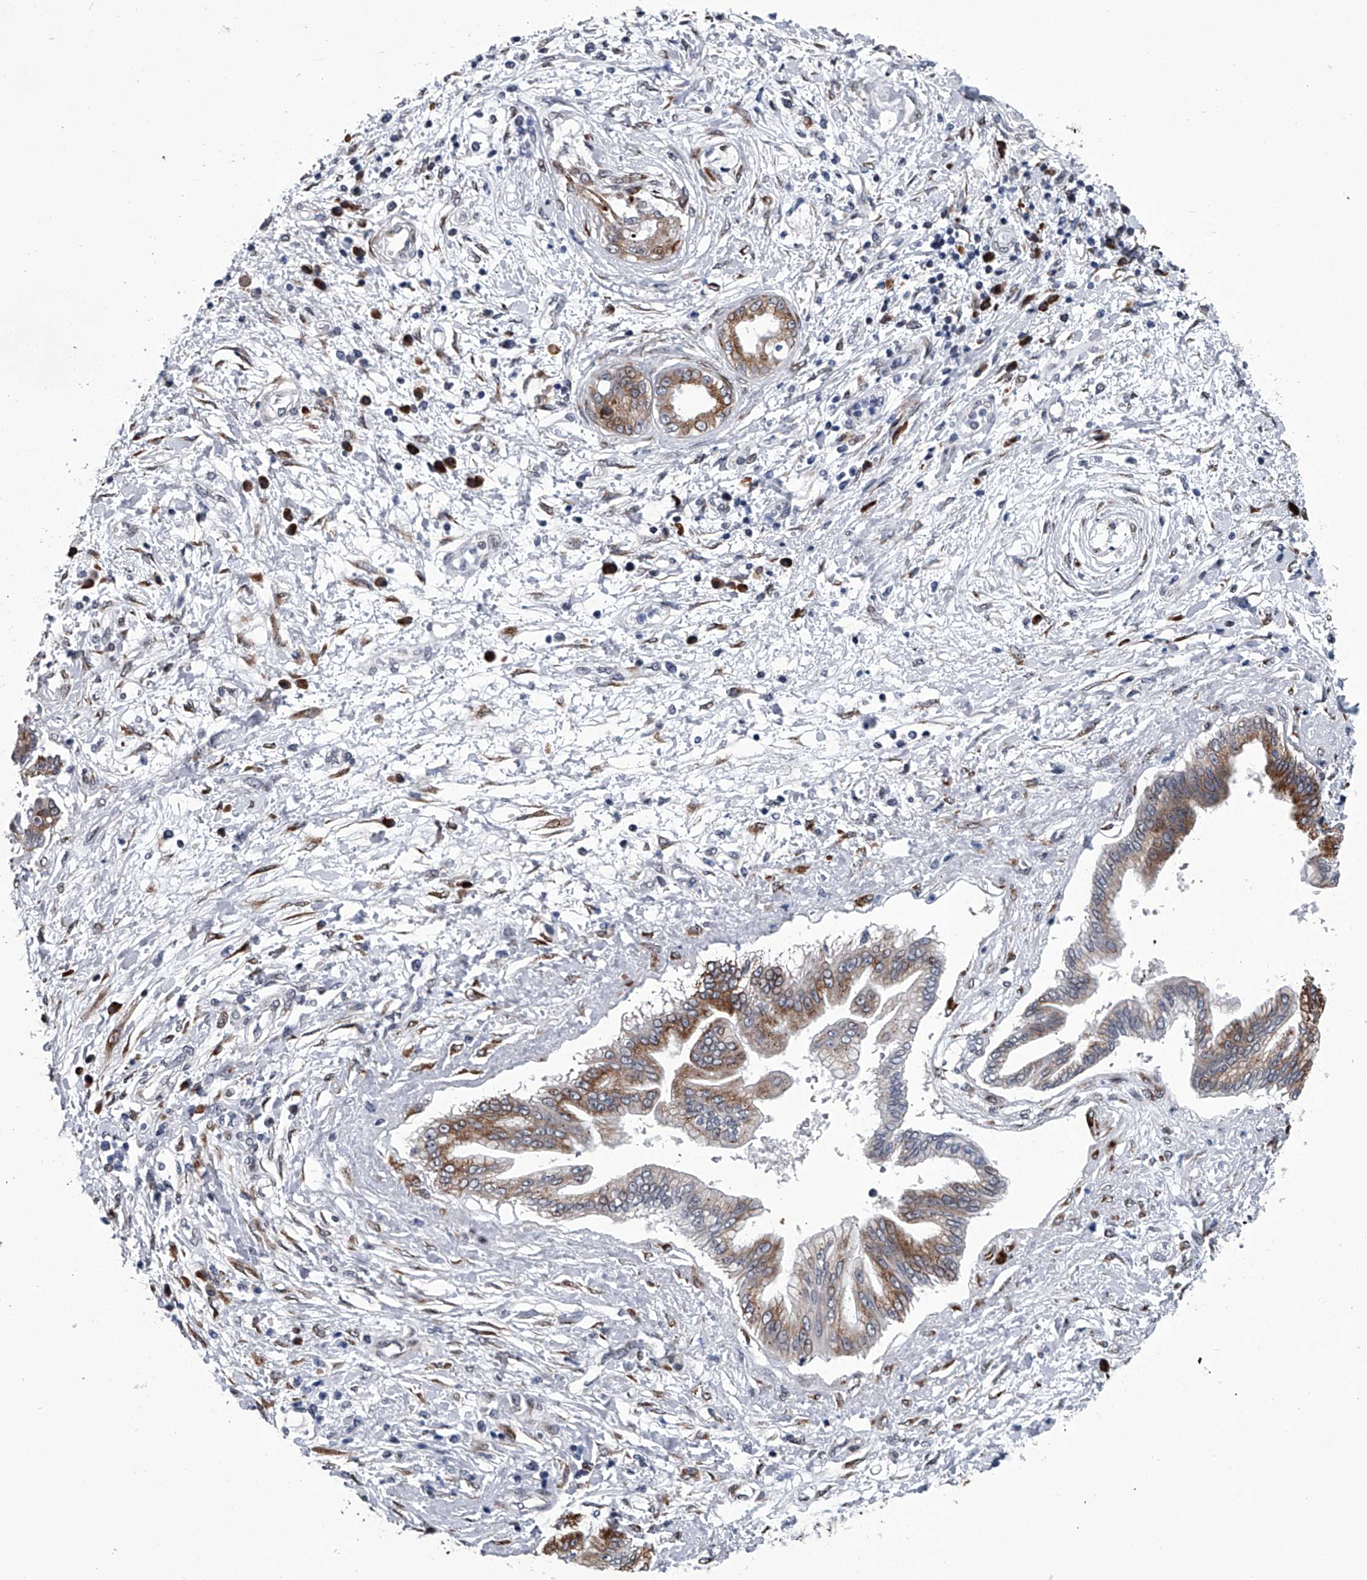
{"staining": {"intensity": "moderate", "quantity": "25%-75%", "location": "cytoplasmic/membranous"}, "tissue": "pancreatic cancer", "cell_type": "Tumor cells", "image_type": "cancer", "snomed": [{"axis": "morphology", "description": "Adenocarcinoma, NOS"}, {"axis": "topography", "description": "Pancreas"}], "caption": "Adenocarcinoma (pancreatic) tissue demonstrates moderate cytoplasmic/membranous staining in about 25%-75% of tumor cells The protein is shown in brown color, while the nuclei are stained blue.", "gene": "PPP2R5D", "patient": {"sex": "female", "age": 56}}